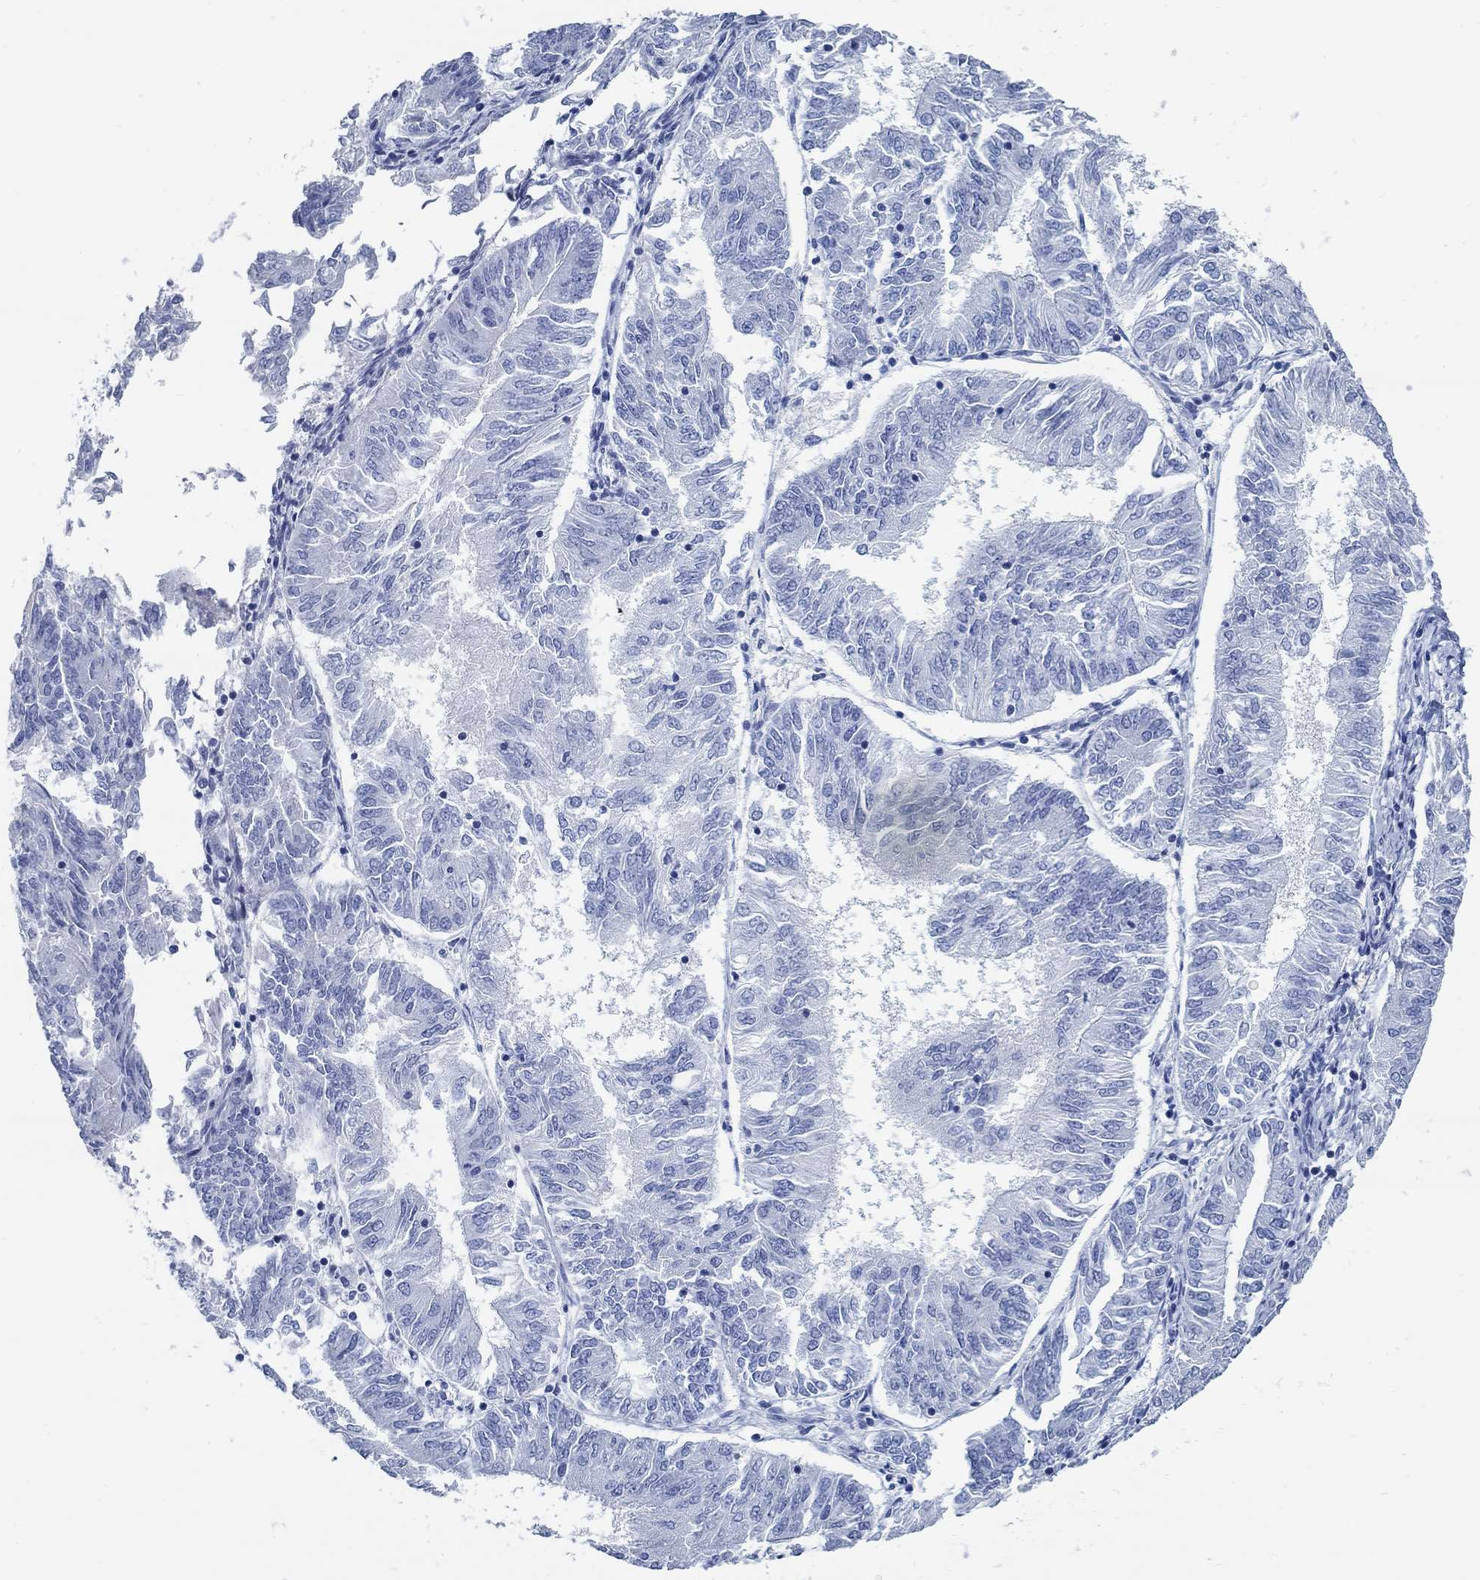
{"staining": {"intensity": "negative", "quantity": "none", "location": "none"}, "tissue": "endometrial cancer", "cell_type": "Tumor cells", "image_type": "cancer", "snomed": [{"axis": "morphology", "description": "Adenocarcinoma, NOS"}, {"axis": "topography", "description": "Endometrium"}], "caption": "There is no significant expression in tumor cells of endometrial adenocarcinoma. The staining was performed using DAB (3,3'-diaminobenzidine) to visualize the protein expression in brown, while the nuclei were stained in blue with hematoxylin (Magnification: 20x).", "gene": "SLC45A1", "patient": {"sex": "female", "age": 58}}